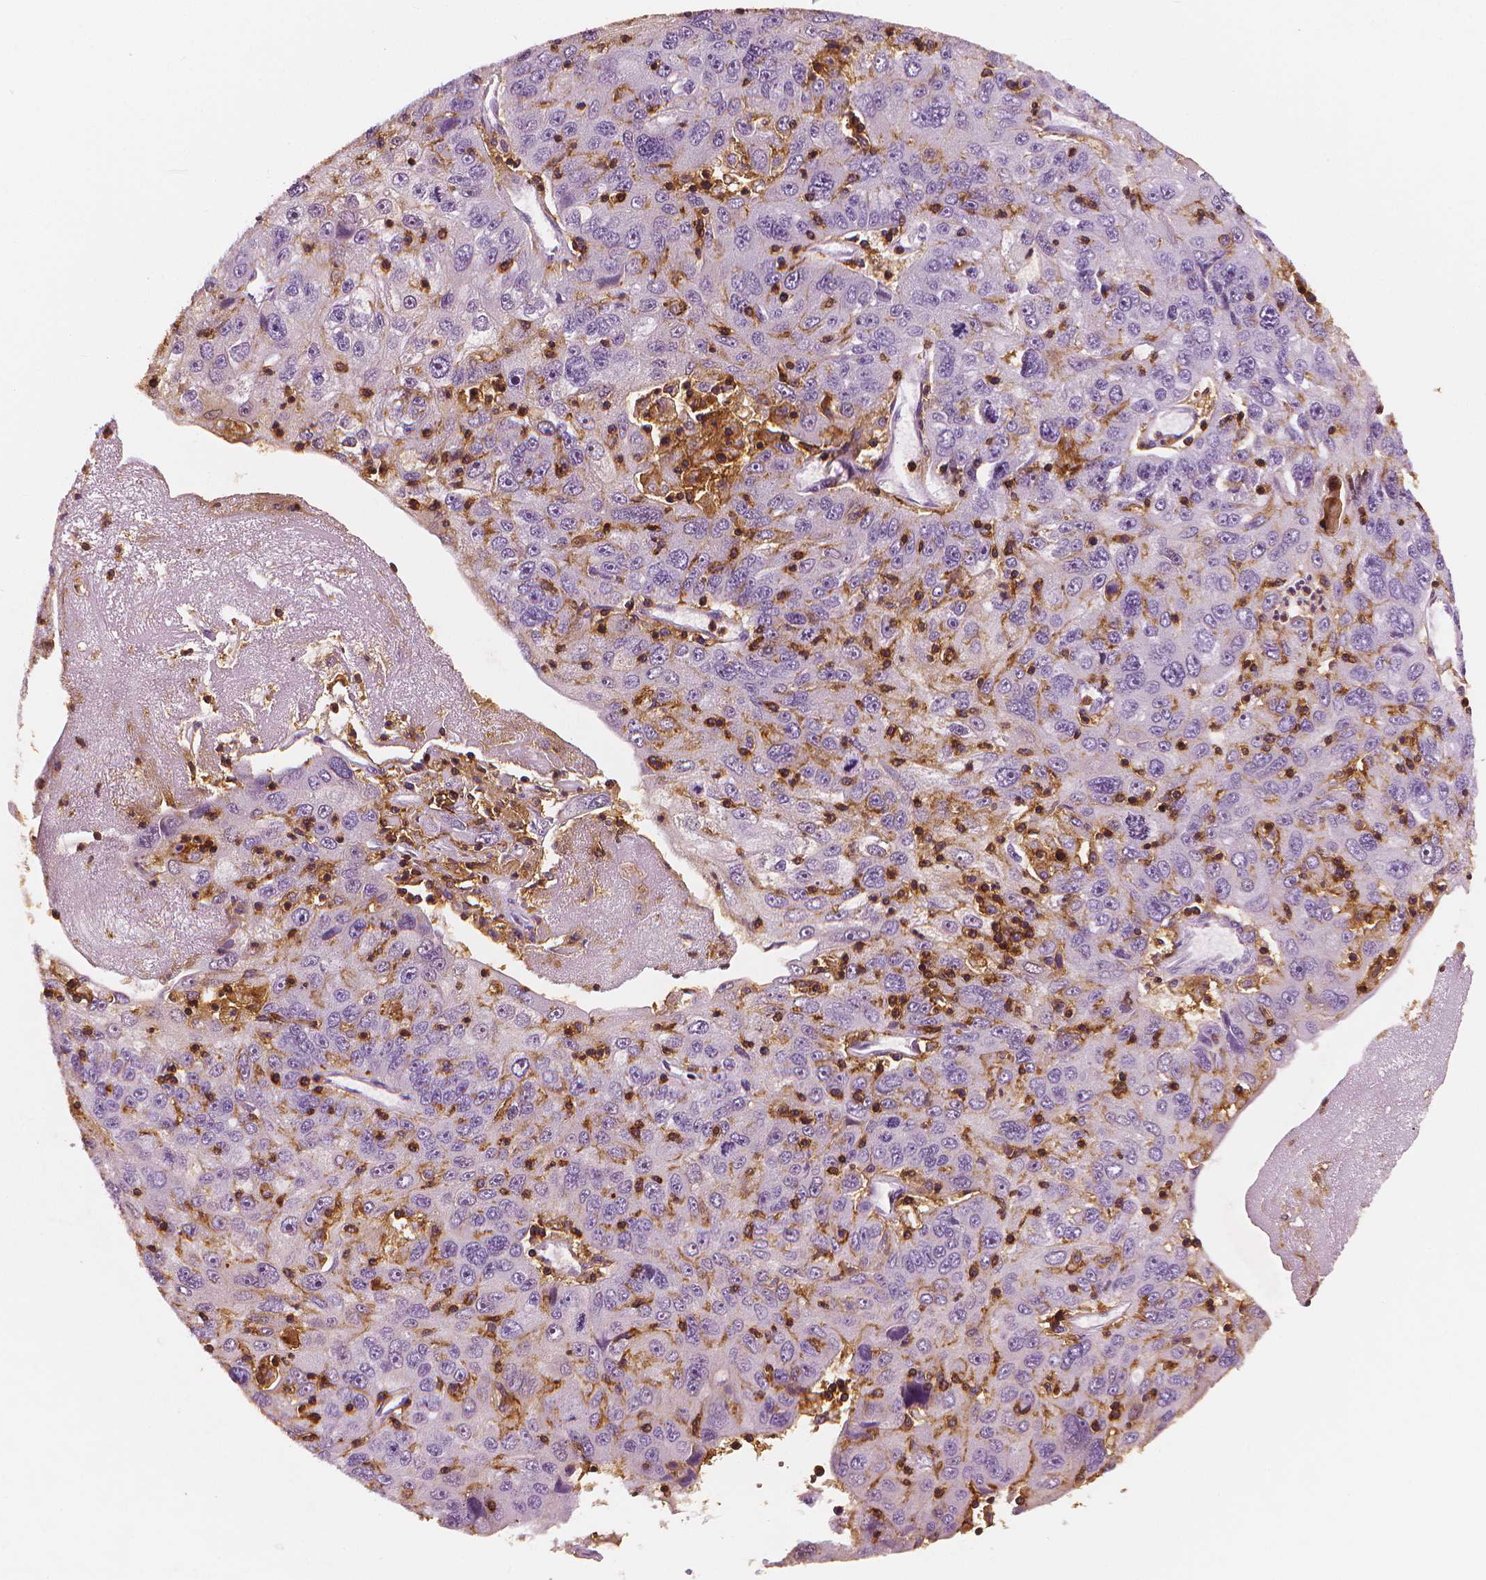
{"staining": {"intensity": "negative", "quantity": "none", "location": "none"}, "tissue": "stomach cancer", "cell_type": "Tumor cells", "image_type": "cancer", "snomed": [{"axis": "morphology", "description": "Adenocarcinoma, NOS"}, {"axis": "topography", "description": "Stomach"}], "caption": "Immunohistochemical staining of human adenocarcinoma (stomach) exhibits no significant positivity in tumor cells.", "gene": "PTPRC", "patient": {"sex": "male", "age": 56}}